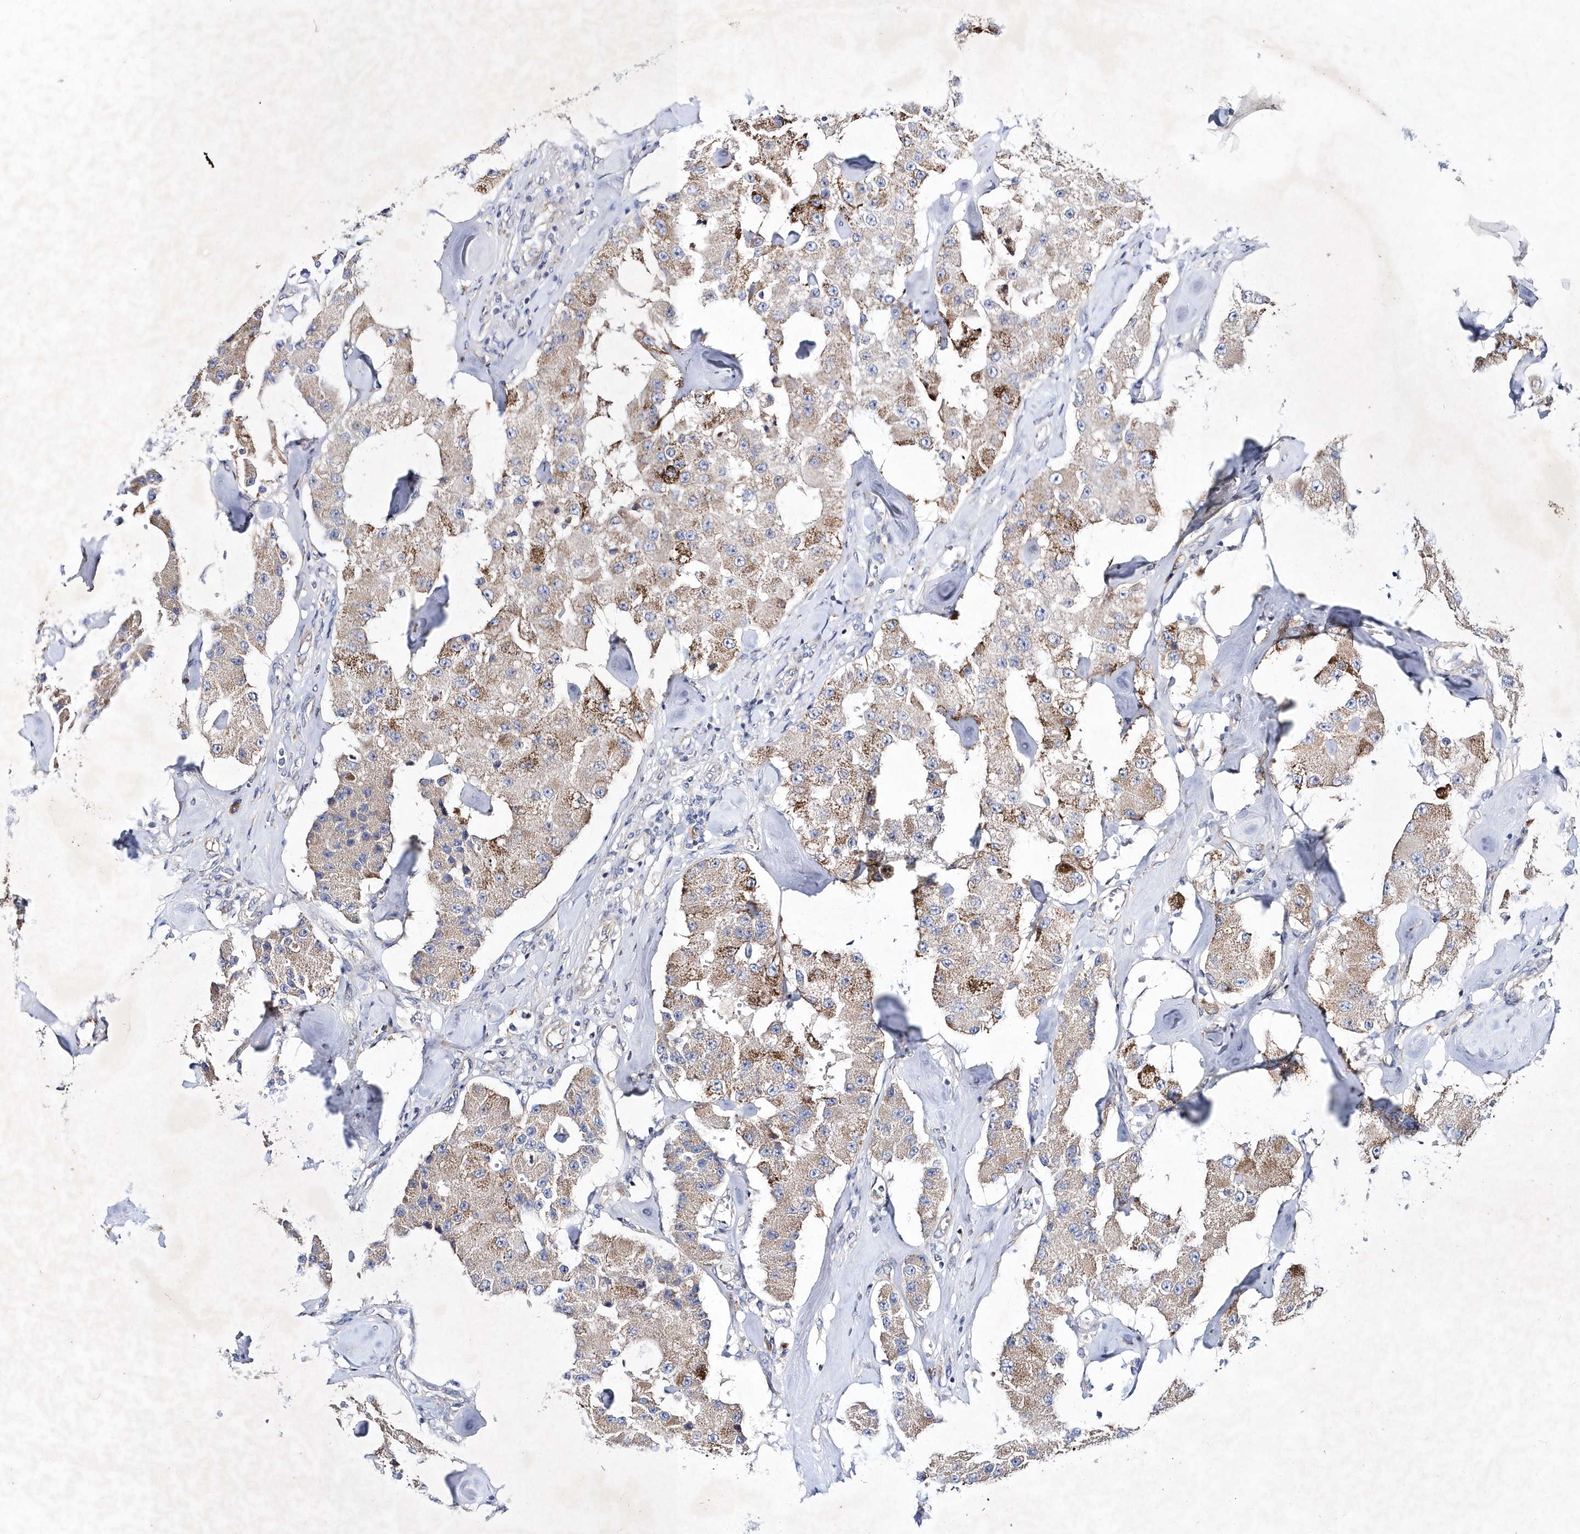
{"staining": {"intensity": "moderate", "quantity": "25%-75%", "location": "cytoplasmic/membranous"}, "tissue": "carcinoid", "cell_type": "Tumor cells", "image_type": "cancer", "snomed": [{"axis": "morphology", "description": "Carcinoid, malignant, NOS"}, {"axis": "topography", "description": "Pancreas"}], "caption": "Immunohistochemistry (IHC) (DAB (3,3'-diaminobenzidine)) staining of malignant carcinoid exhibits moderate cytoplasmic/membranous protein positivity in approximately 25%-75% of tumor cells.", "gene": "METTL8", "patient": {"sex": "male", "age": 41}}